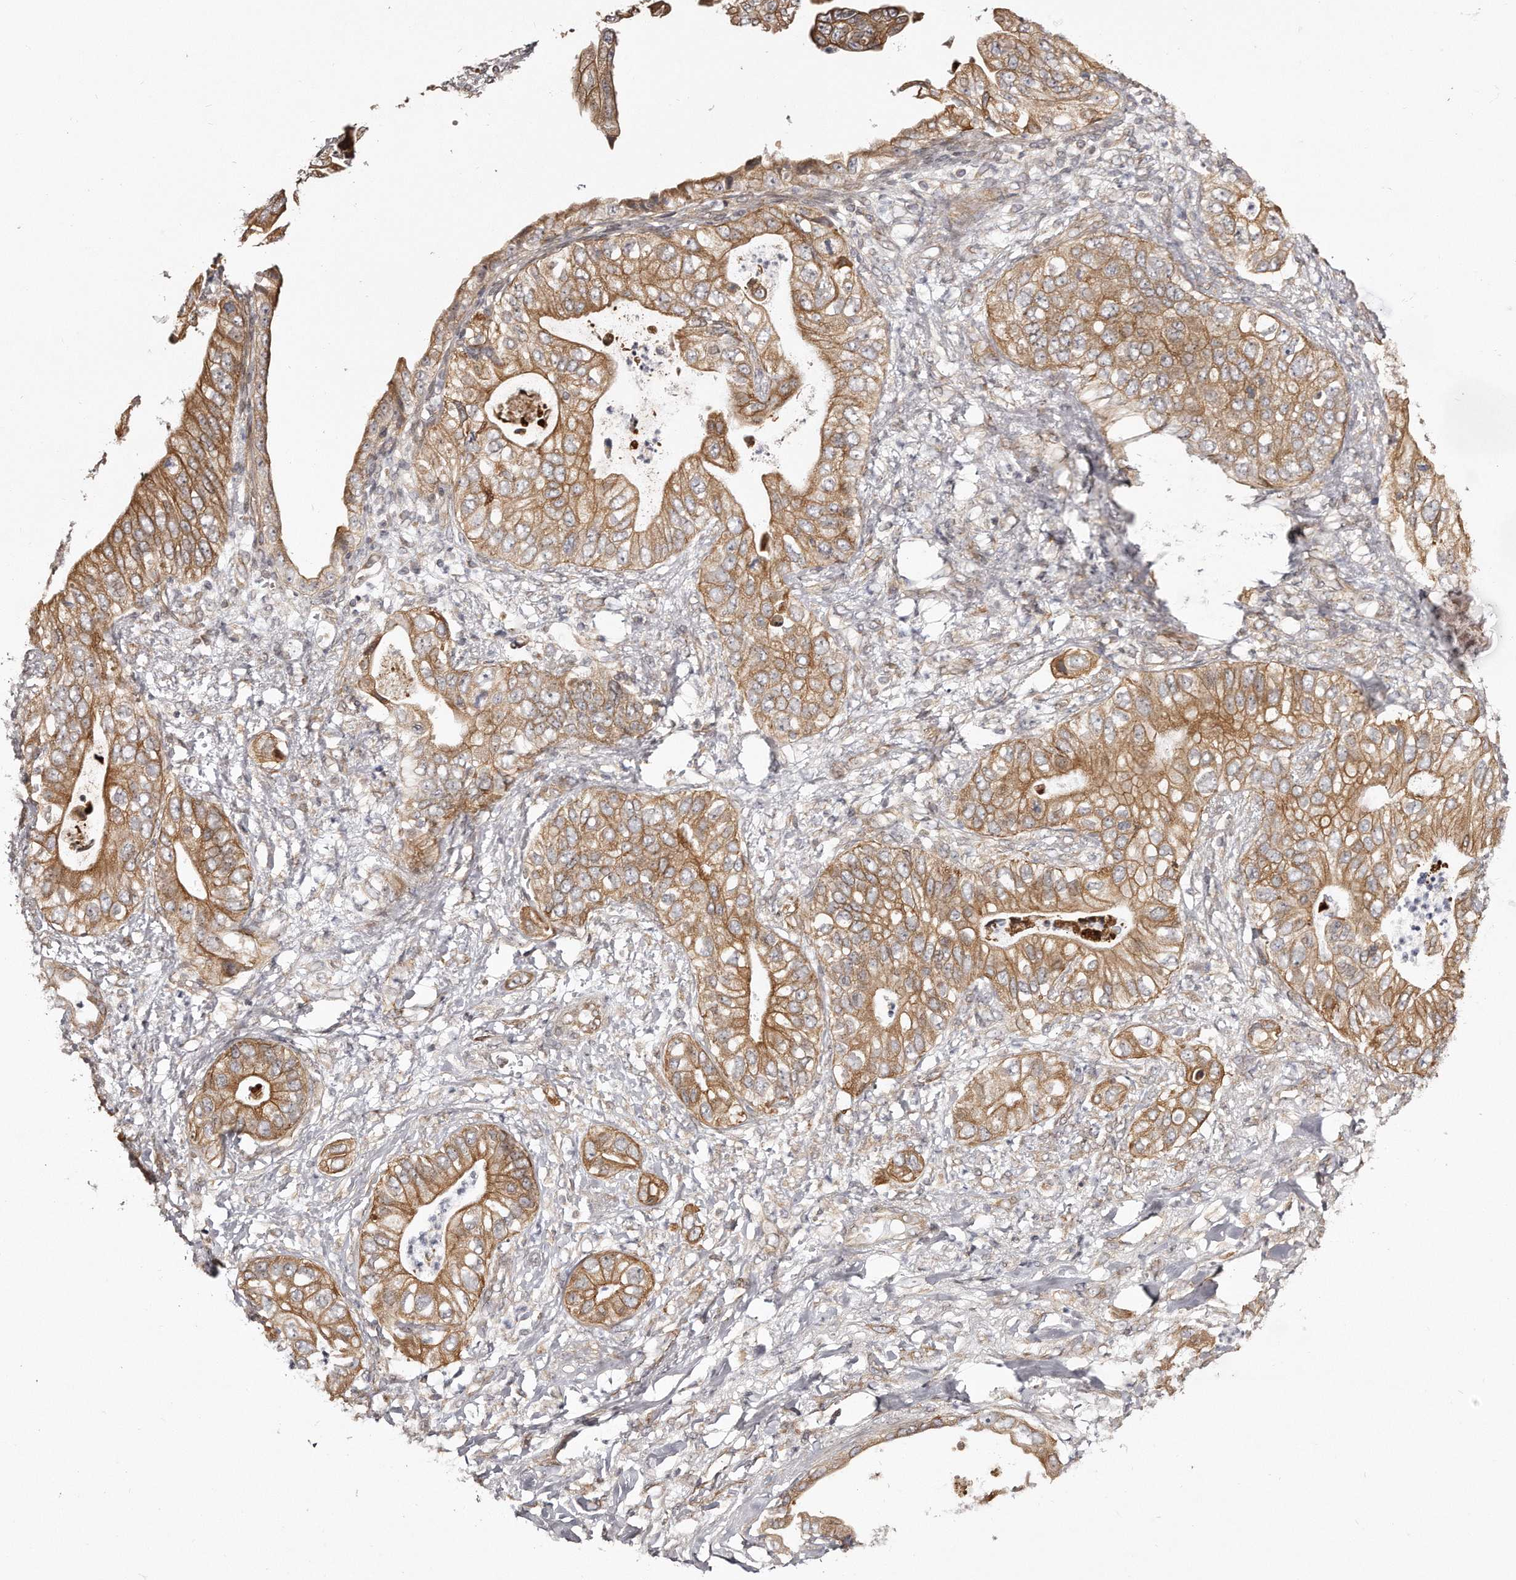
{"staining": {"intensity": "moderate", "quantity": ">75%", "location": "cytoplasmic/membranous"}, "tissue": "pancreatic cancer", "cell_type": "Tumor cells", "image_type": "cancer", "snomed": [{"axis": "morphology", "description": "Adenocarcinoma, NOS"}, {"axis": "topography", "description": "Pancreas"}], "caption": "Moderate cytoplasmic/membranous expression is appreciated in about >75% of tumor cells in pancreatic cancer.", "gene": "TRAPPC14", "patient": {"sex": "female", "age": 78}}